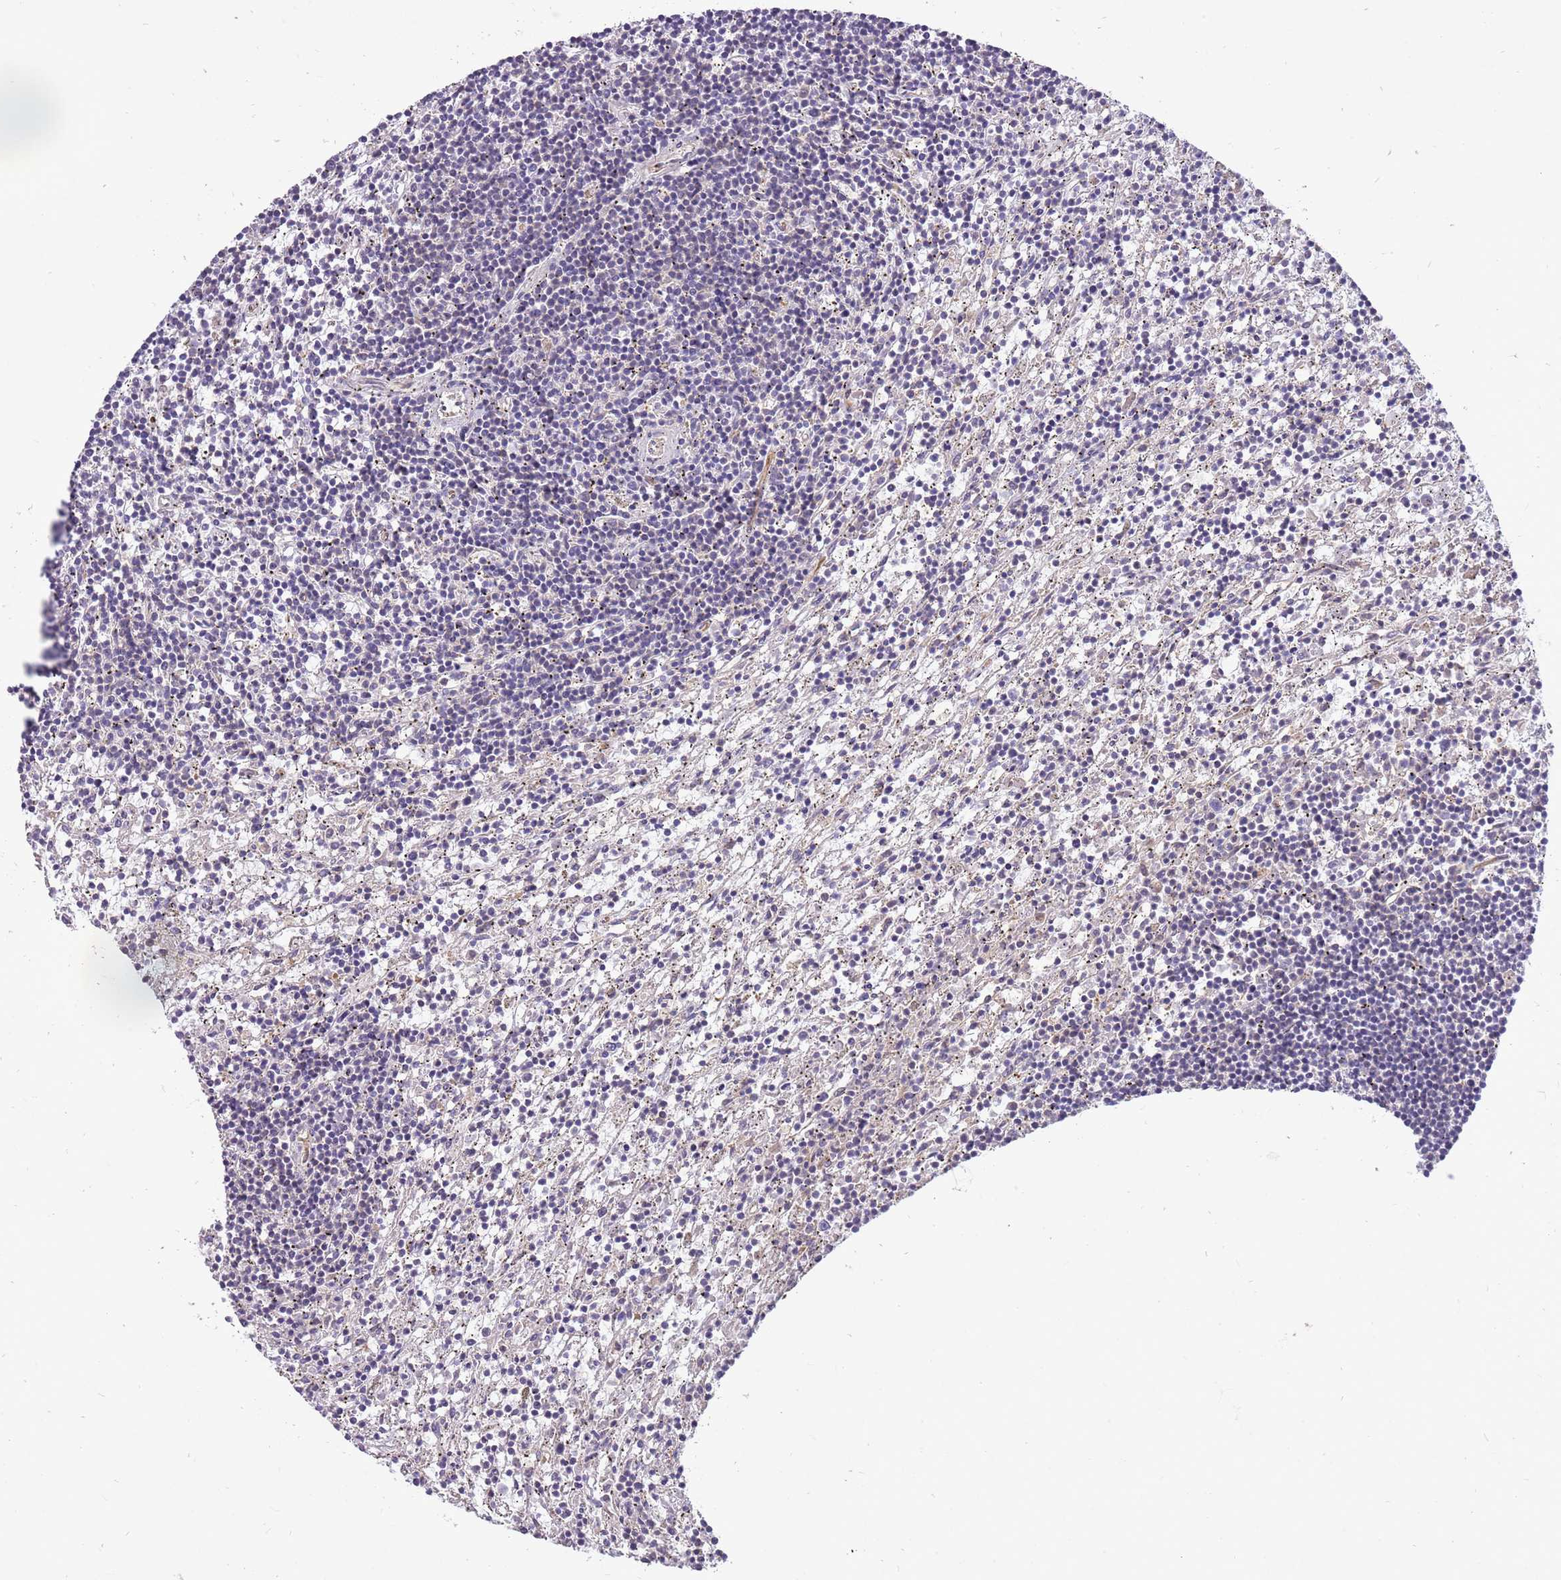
{"staining": {"intensity": "negative", "quantity": "none", "location": "none"}, "tissue": "lymphoma", "cell_type": "Tumor cells", "image_type": "cancer", "snomed": [{"axis": "morphology", "description": "Malignant lymphoma, non-Hodgkin's type, Low grade"}, {"axis": "topography", "description": "Spleen"}], "caption": "The image reveals no significant staining in tumor cells of low-grade malignant lymphoma, non-Hodgkin's type.", "gene": "WASHC4", "patient": {"sex": "male", "age": 76}}